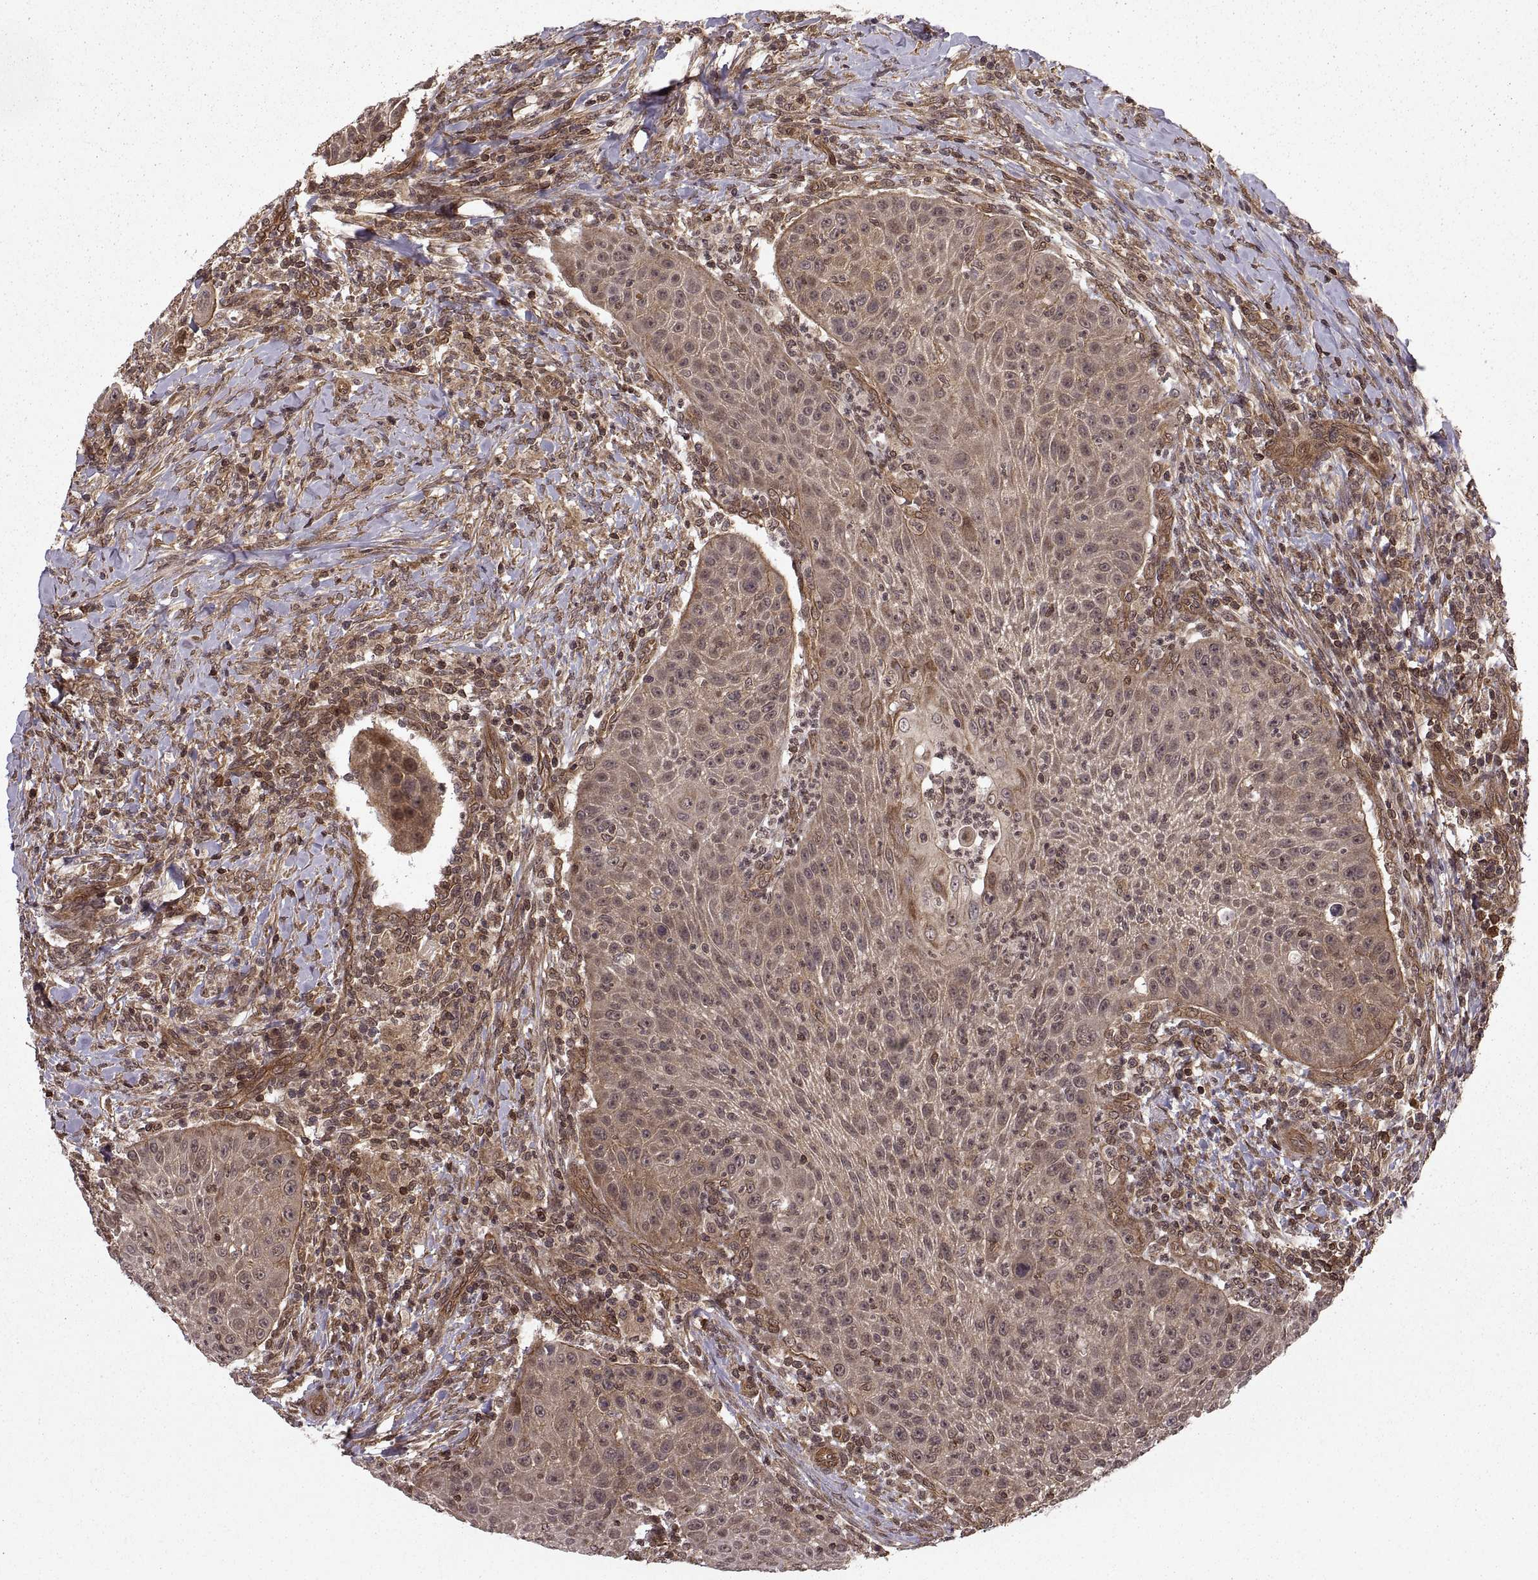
{"staining": {"intensity": "weak", "quantity": ">75%", "location": "cytoplasmic/membranous"}, "tissue": "head and neck cancer", "cell_type": "Tumor cells", "image_type": "cancer", "snomed": [{"axis": "morphology", "description": "Squamous cell carcinoma, NOS"}, {"axis": "topography", "description": "Head-Neck"}], "caption": "IHC photomicrograph of neoplastic tissue: human head and neck cancer (squamous cell carcinoma) stained using immunohistochemistry (IHC) demonstrates low levels of weak protein expression localized specifically in the cytoplasmic/membranous of tumor cells, appearing as a cytoplasmic/membranous brown color.", "gene": "DEDD", "patient": {"sex": "male", "age": 69}}